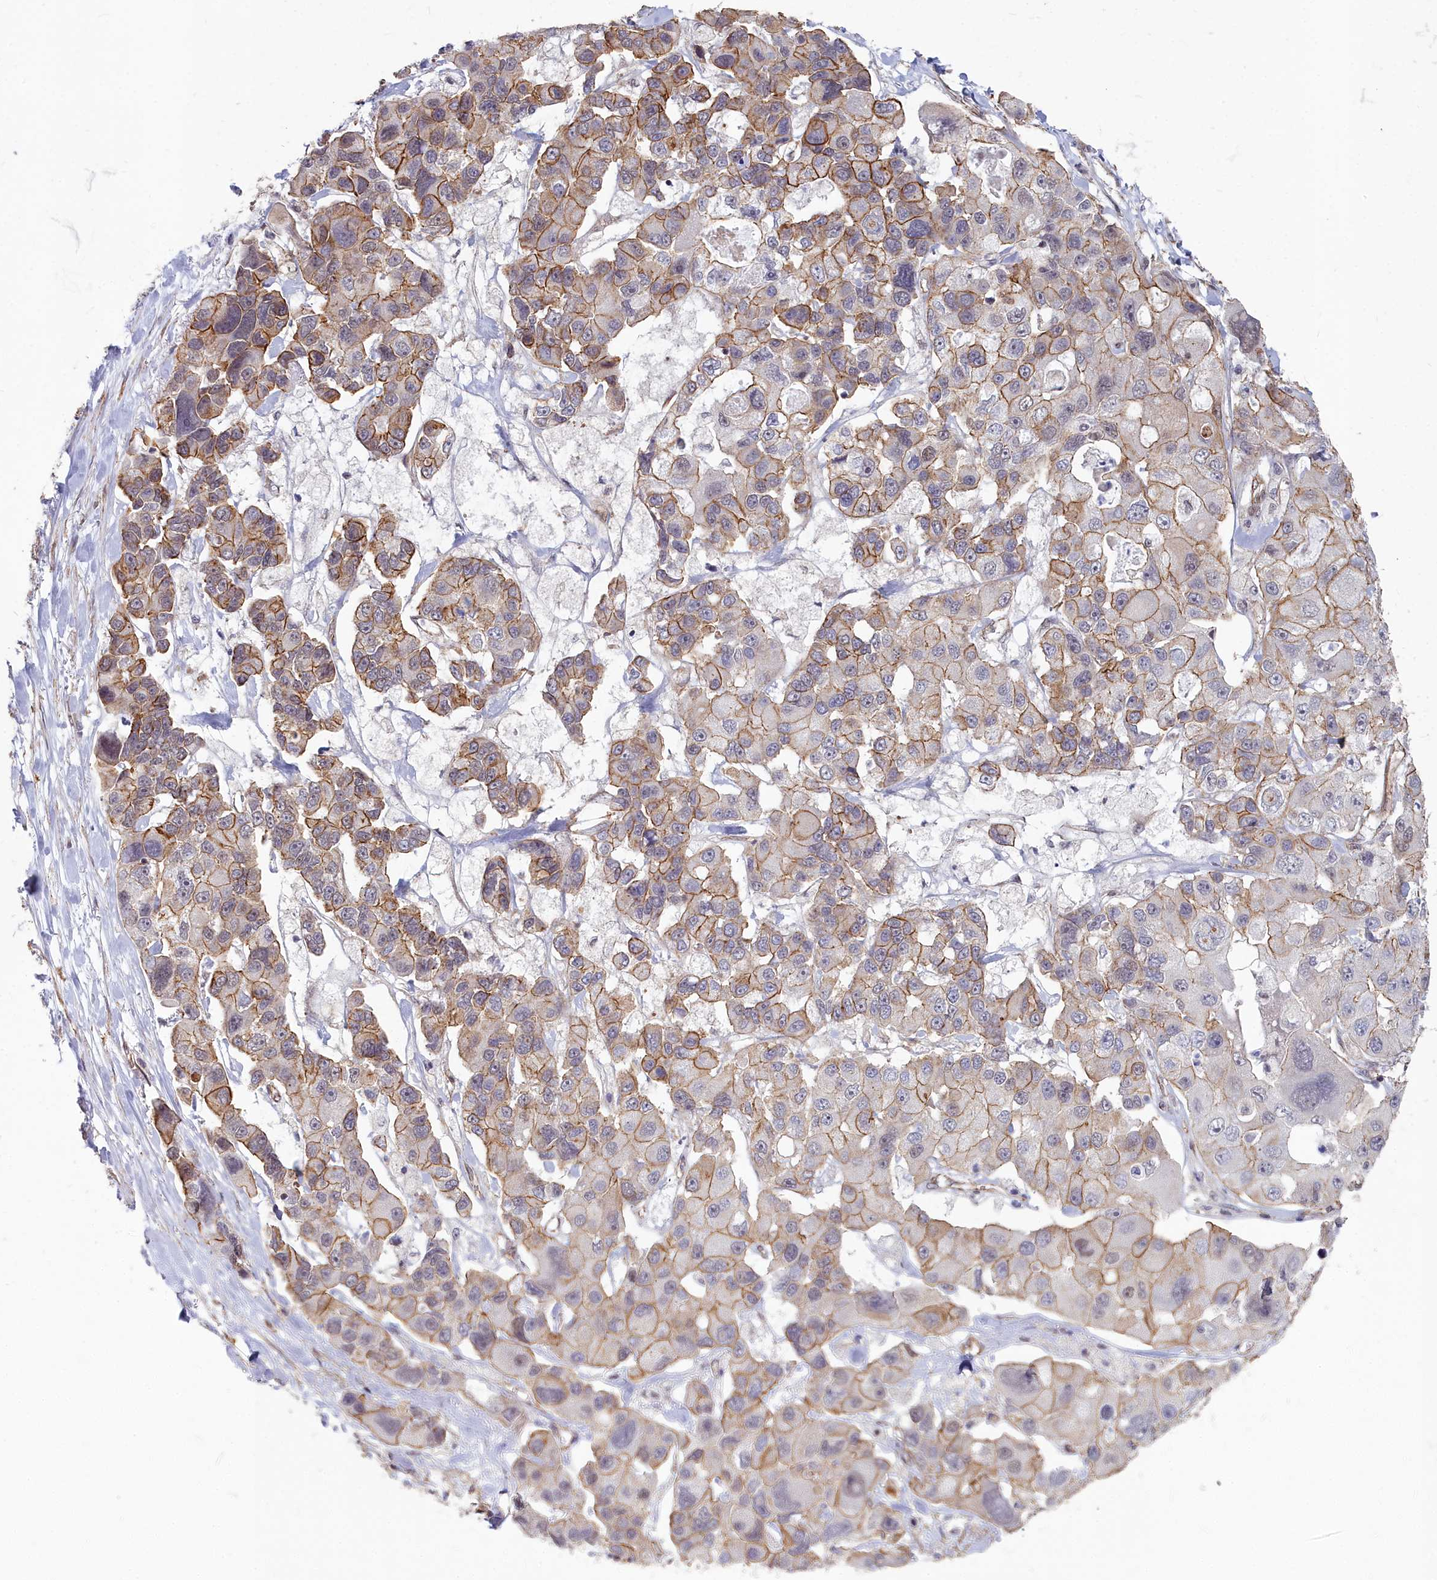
{"staining": {"intensity": "moderate", "quantity": "25%-75%", "location": "cytoplasmic/membranous"}, "tissue": "lung cancer", "cell_type": "Tumor cells", "image_type": "cancer", "snomed": [{"axis": "morphology", "description": "Adenocarcinoma, NOS"}, {"axis": "topography", "description": "Lung"}], "caption": "Adenocarcinoma (lung) stained with a brown dye displays moderate cytoplasmic/membranous positive staining in approximately 25%-75% of tumor cells.", "gene": "YJU2", "patient": {"sex": "female", "age": 54}}